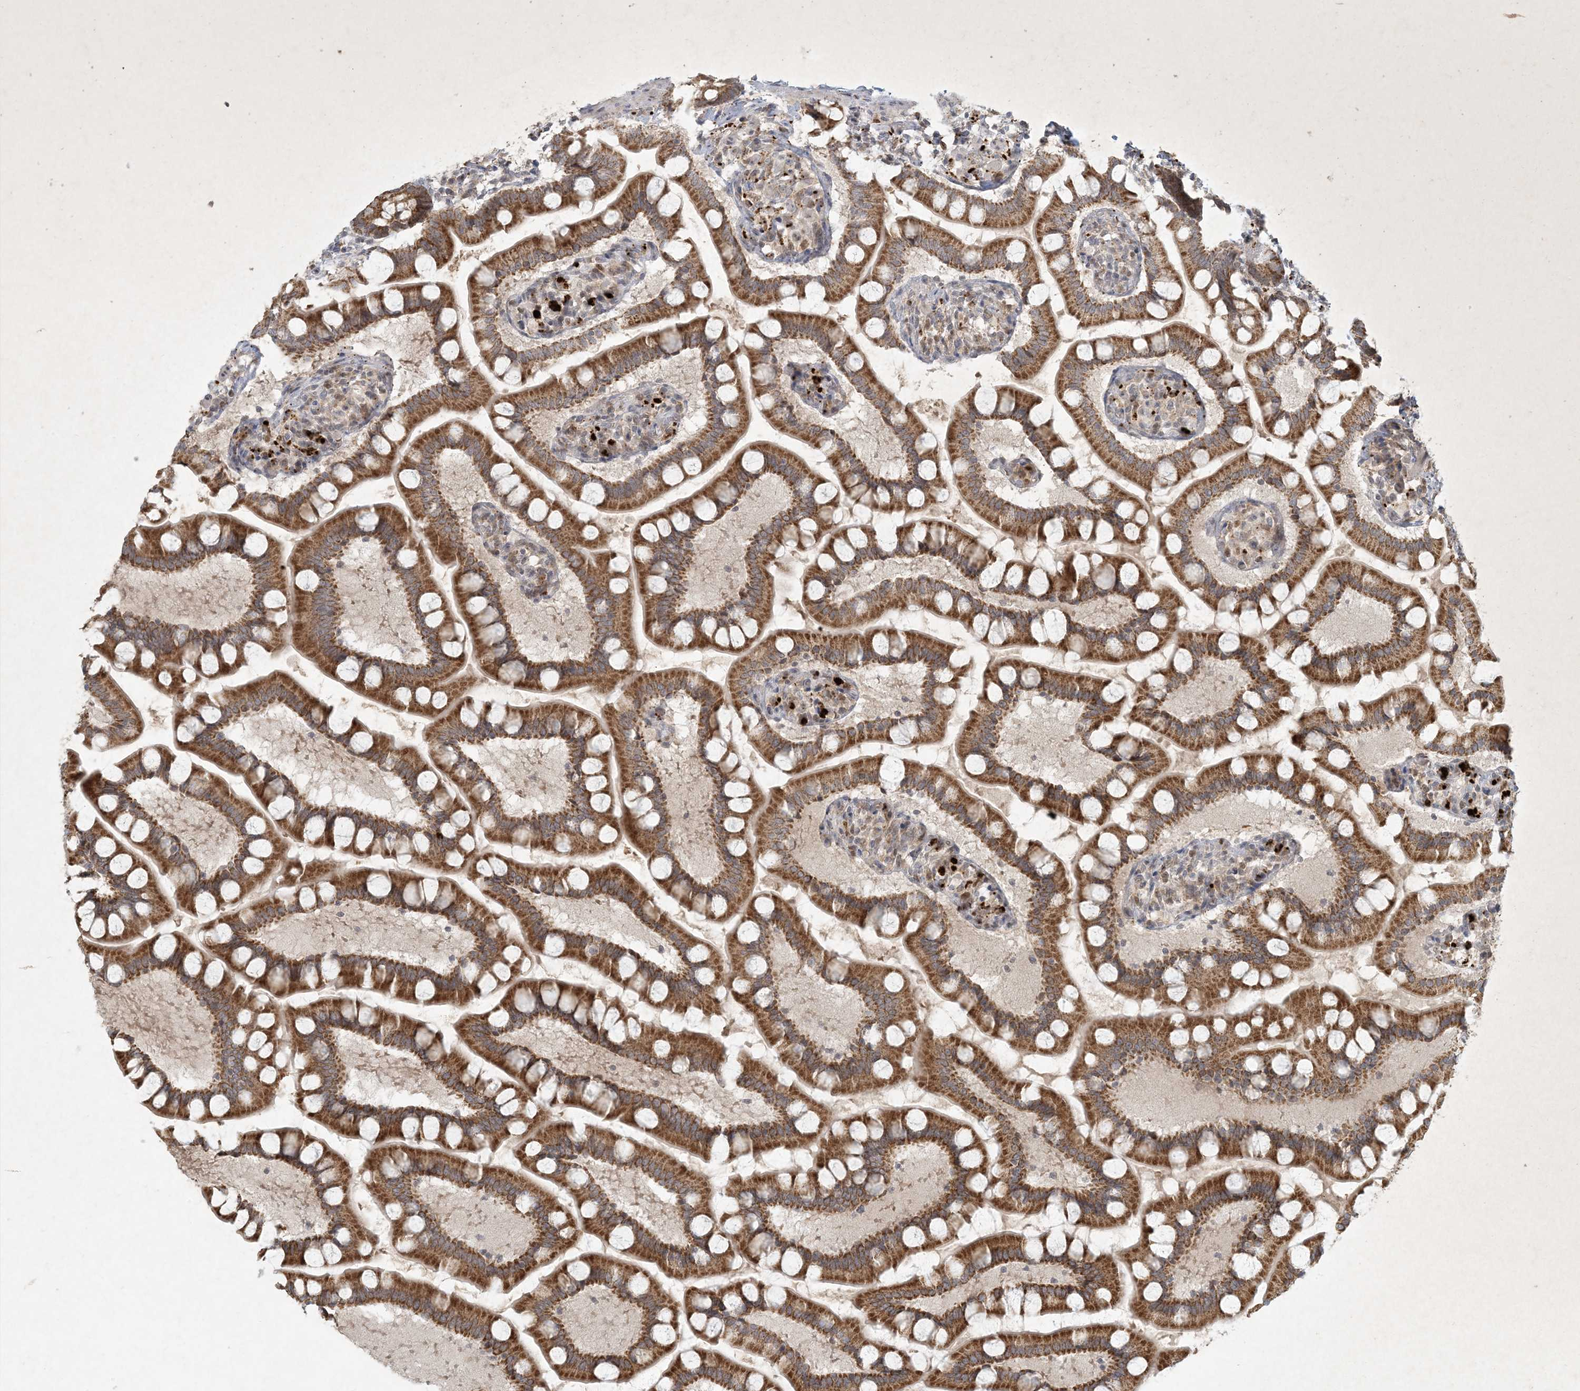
{"staining": {"intensity": "moderate", "quantity": ">75%", "location": "cytoplasmic/membranous"}, "tissue": "small intestine", "cell_type": "Glandular cells", "image_type": "normal", "snomed": [{"axis": "morphology", "description": "Normal tissue, NOS"}, {"axis": "topography", "description": "Small intestine"}], "caption": "A brown stain labels moderate cytoplasmic/membranous positivity of a protein in glandular cells of benign small intestine. Immunohistochemistry stains the protein in brown and the nuclei are stained blue.", "gene": "CTDNEP1", "patient": {"sex": "male", "age": 41}}